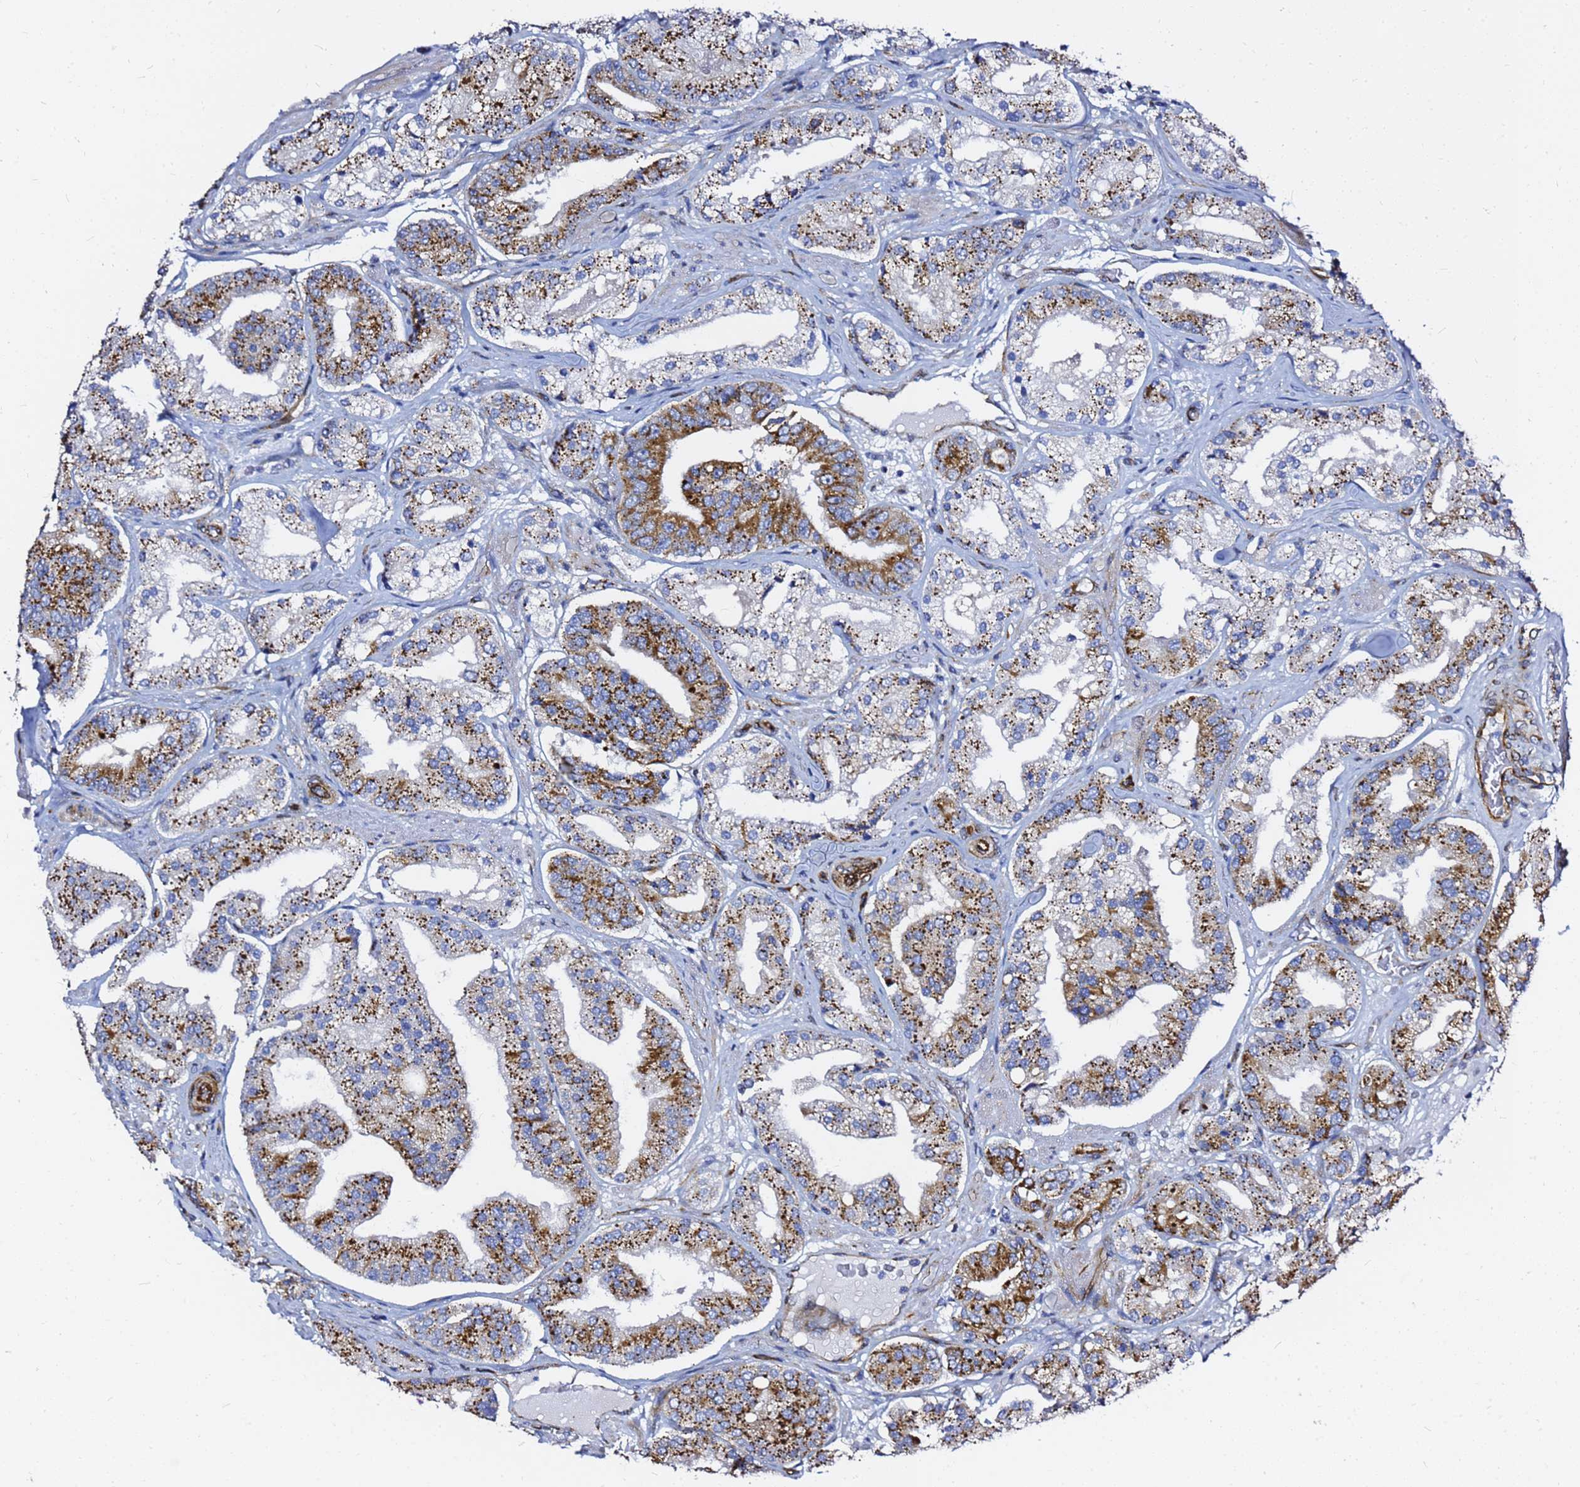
{"staining": {"intensity": "strong", "quantity": ">75%", "location": "cytoplasmic/membranous"}, "tissue": "prostate cancer", "cell_type": "Tumor cells", "image_type": "cancer", "snomed": [{"axis": "morphology", "description": "Adenocarcinoma, High grade"}, {"axis": "topography", "description": "Prostate"}], "caption": "Brown immunohistochemical staining in prostate cancer displays strong cytoplasmic/membranous positivity in about >75% of tumor cells.", "gene": "TUBA8", "patient": {"sex": "male", "age": 63}}